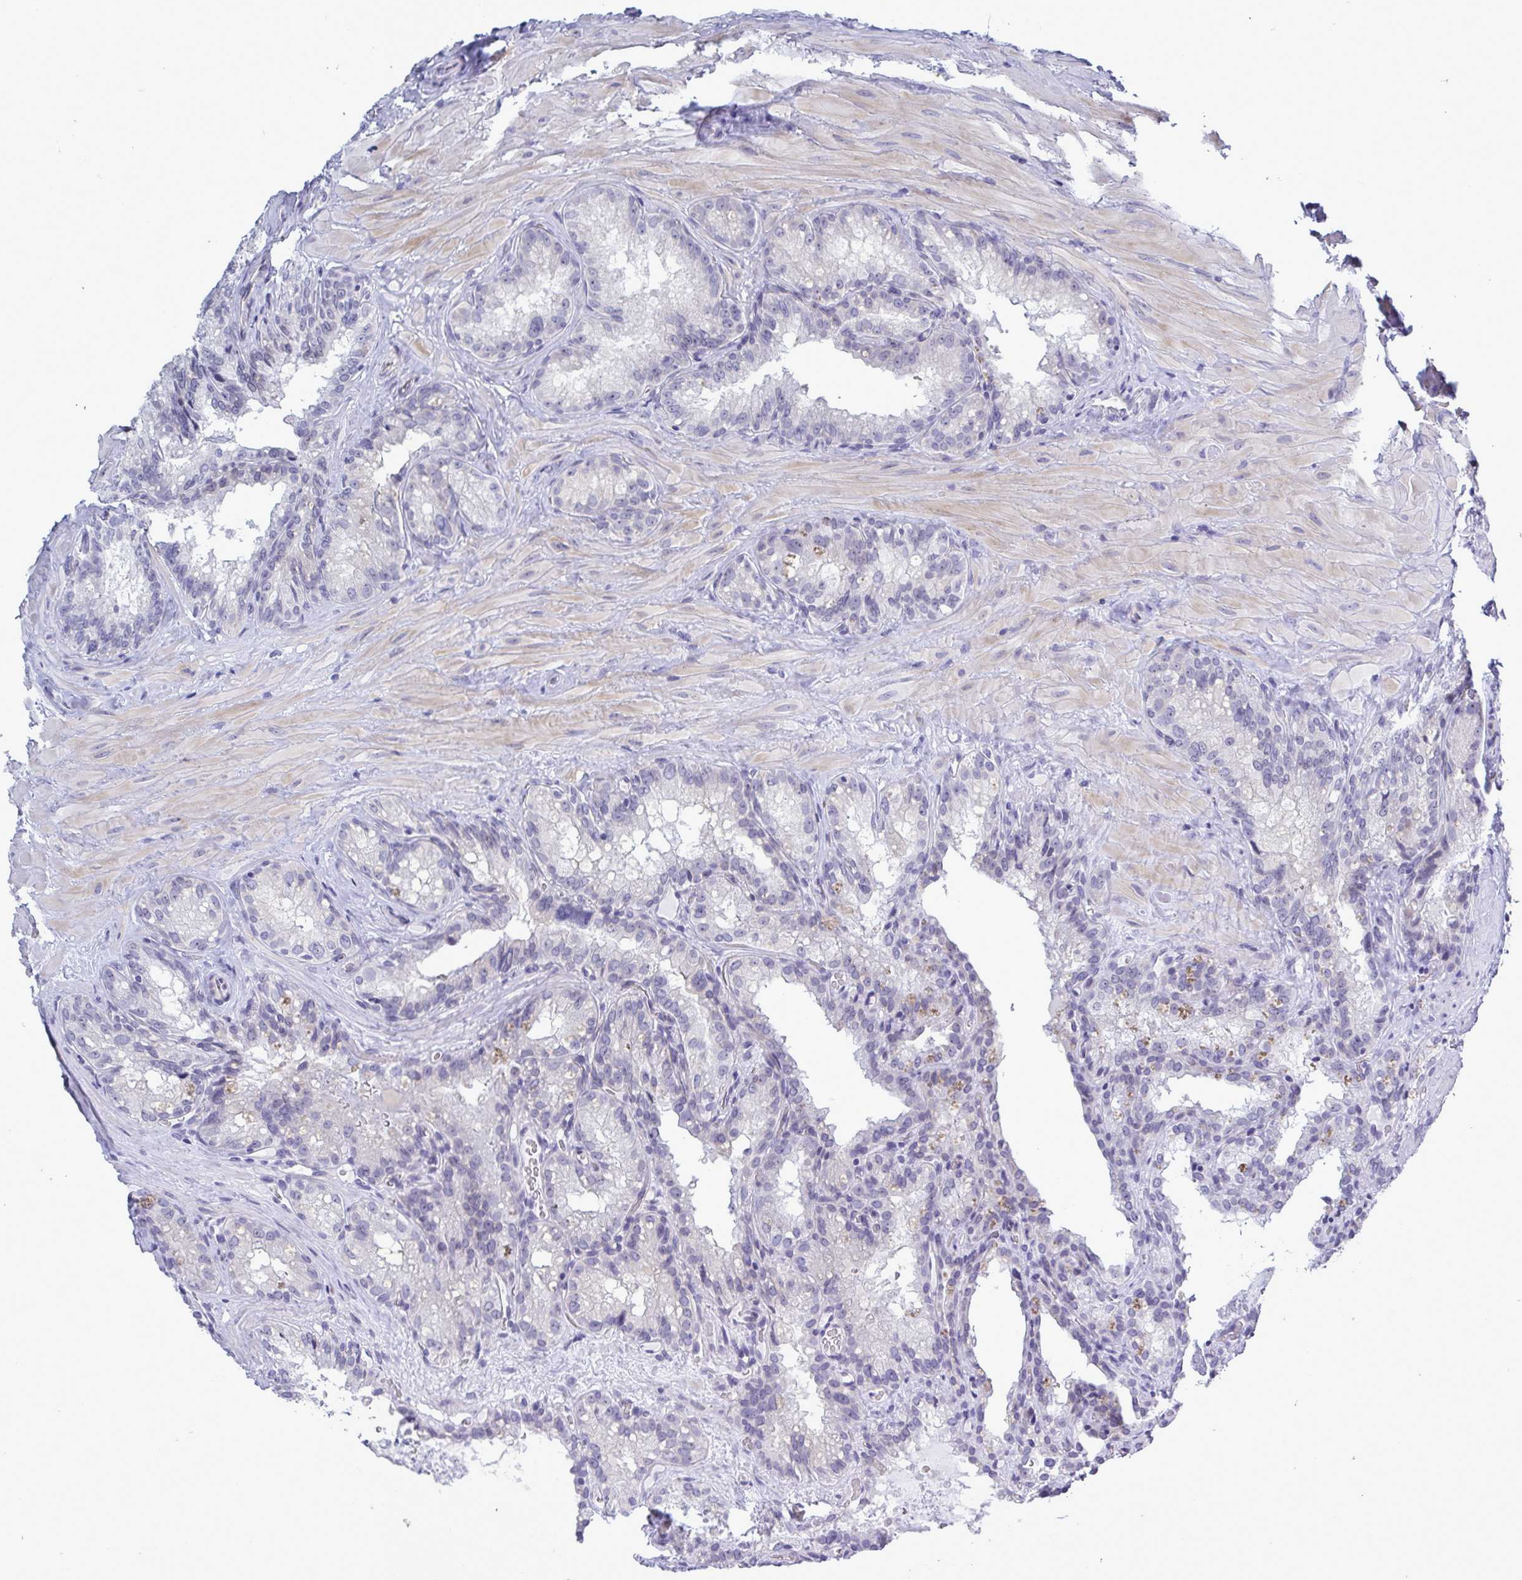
{"staining": {"intensity": "negative", "quantity": "none", "location": "none"}, "tissue": "seminal vesicle", "cell_type": "Glandular cells", "image_type": "normal", "snomed": [{"axis": "morphology", "description": "Normal tissue, NOS"}, {"axis": "topography", "description": "Seminal veicle"}], "caption": "Immunohistochemistry (IHC) histopathology image of benign seminal vesicle stained for a protein (brown), which demonstrates no staining in glandular cells.", "gene": "MFSD4A", "patient": {"sex": "male", "age": 47}}